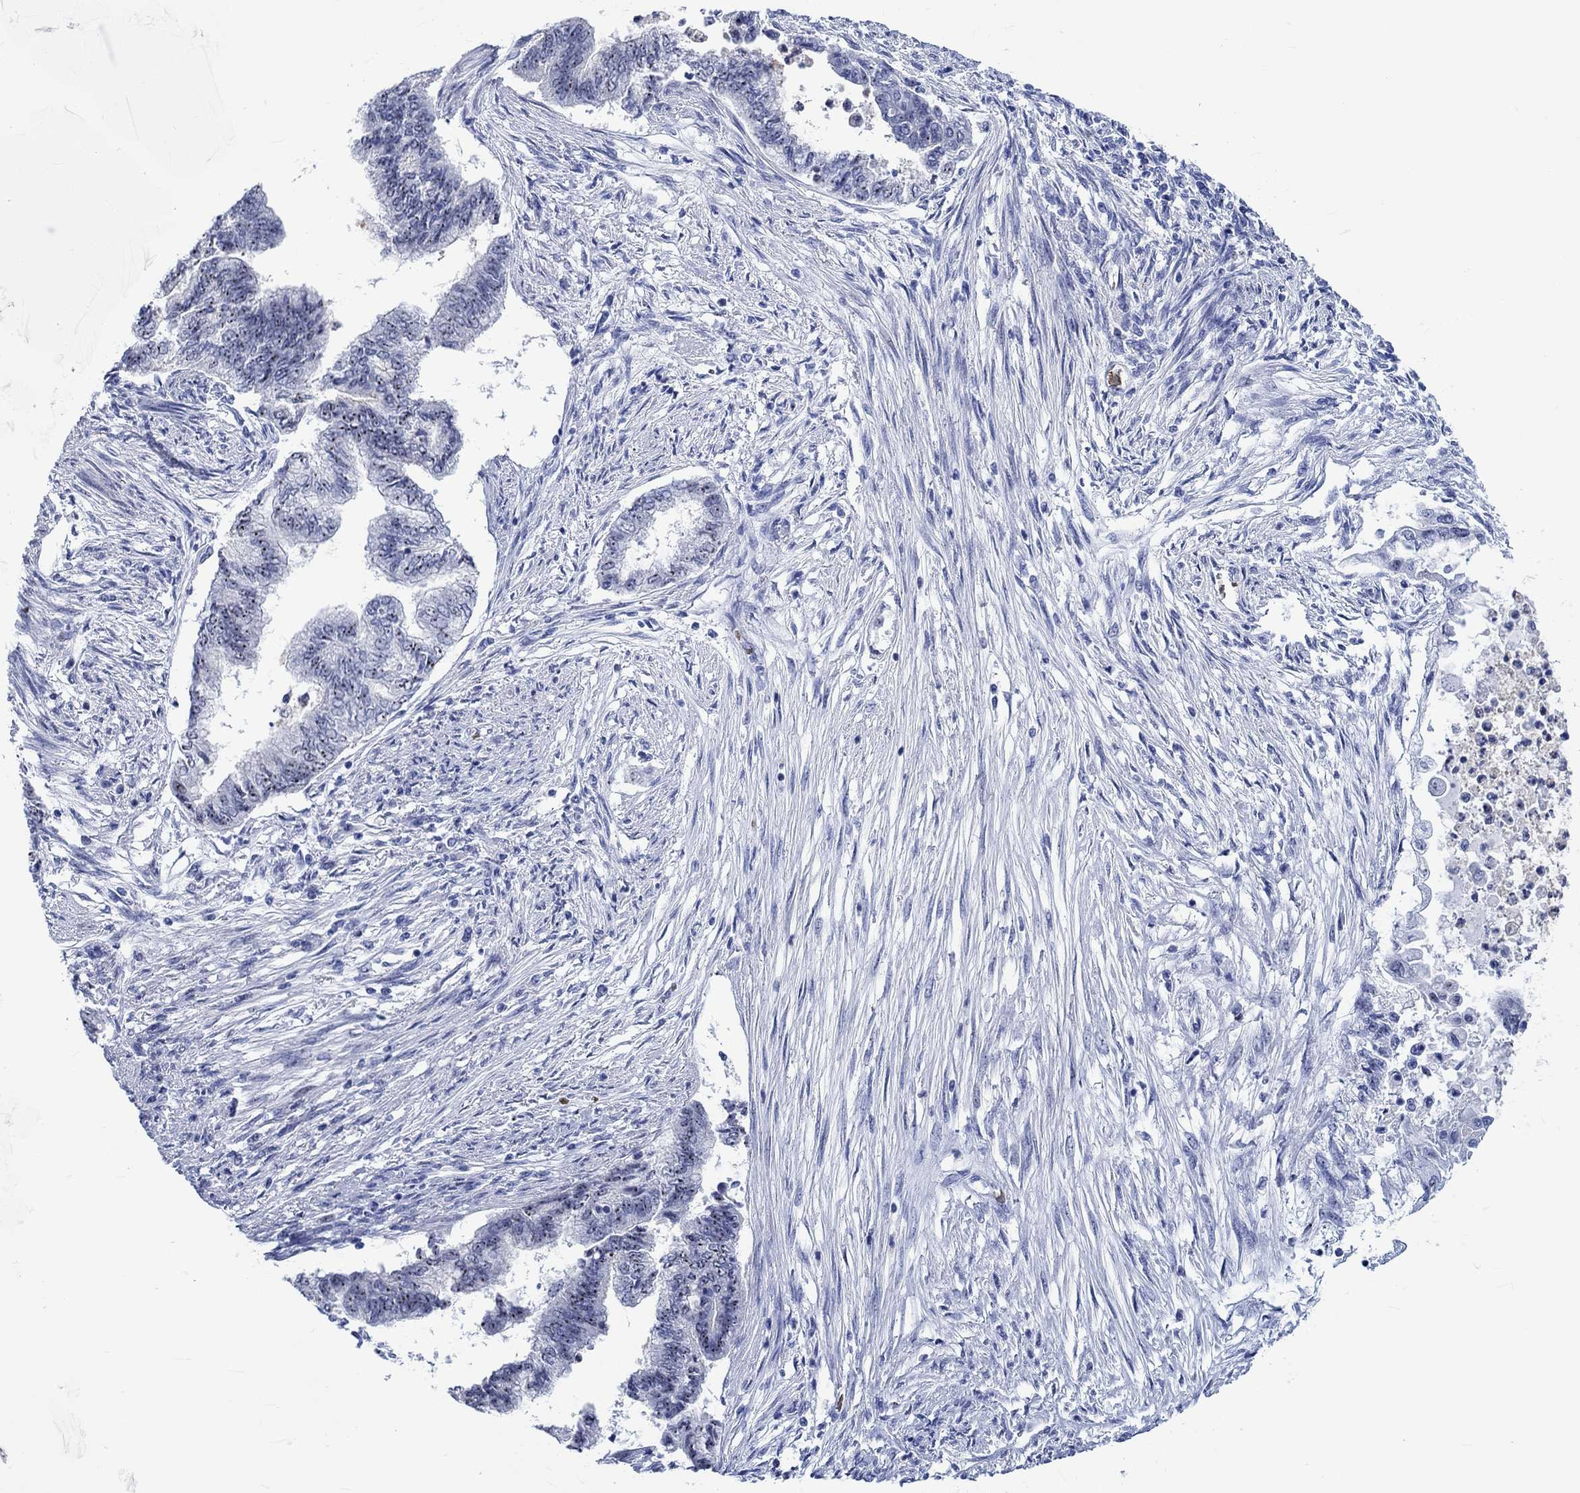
{"staining": {"intensity": "strong", "quantity": ">75%", "location": "nuclear"}, "tissue": "endometrial cancer", "cell_type": "Tumor cells", "image_type": "cancer", "snomed": [{"axis": "morphology", "description": "Adenocarcinoma, NOS"}, {"axis": "topography", "description": "Endometrium"}], "caption": "Endometrial cancer stained with IHC exhibits strong nuclear expression in about >75% of tumor cells.", "gene": "ZNF446", "patient": {"sex": "female", "age": 65}}